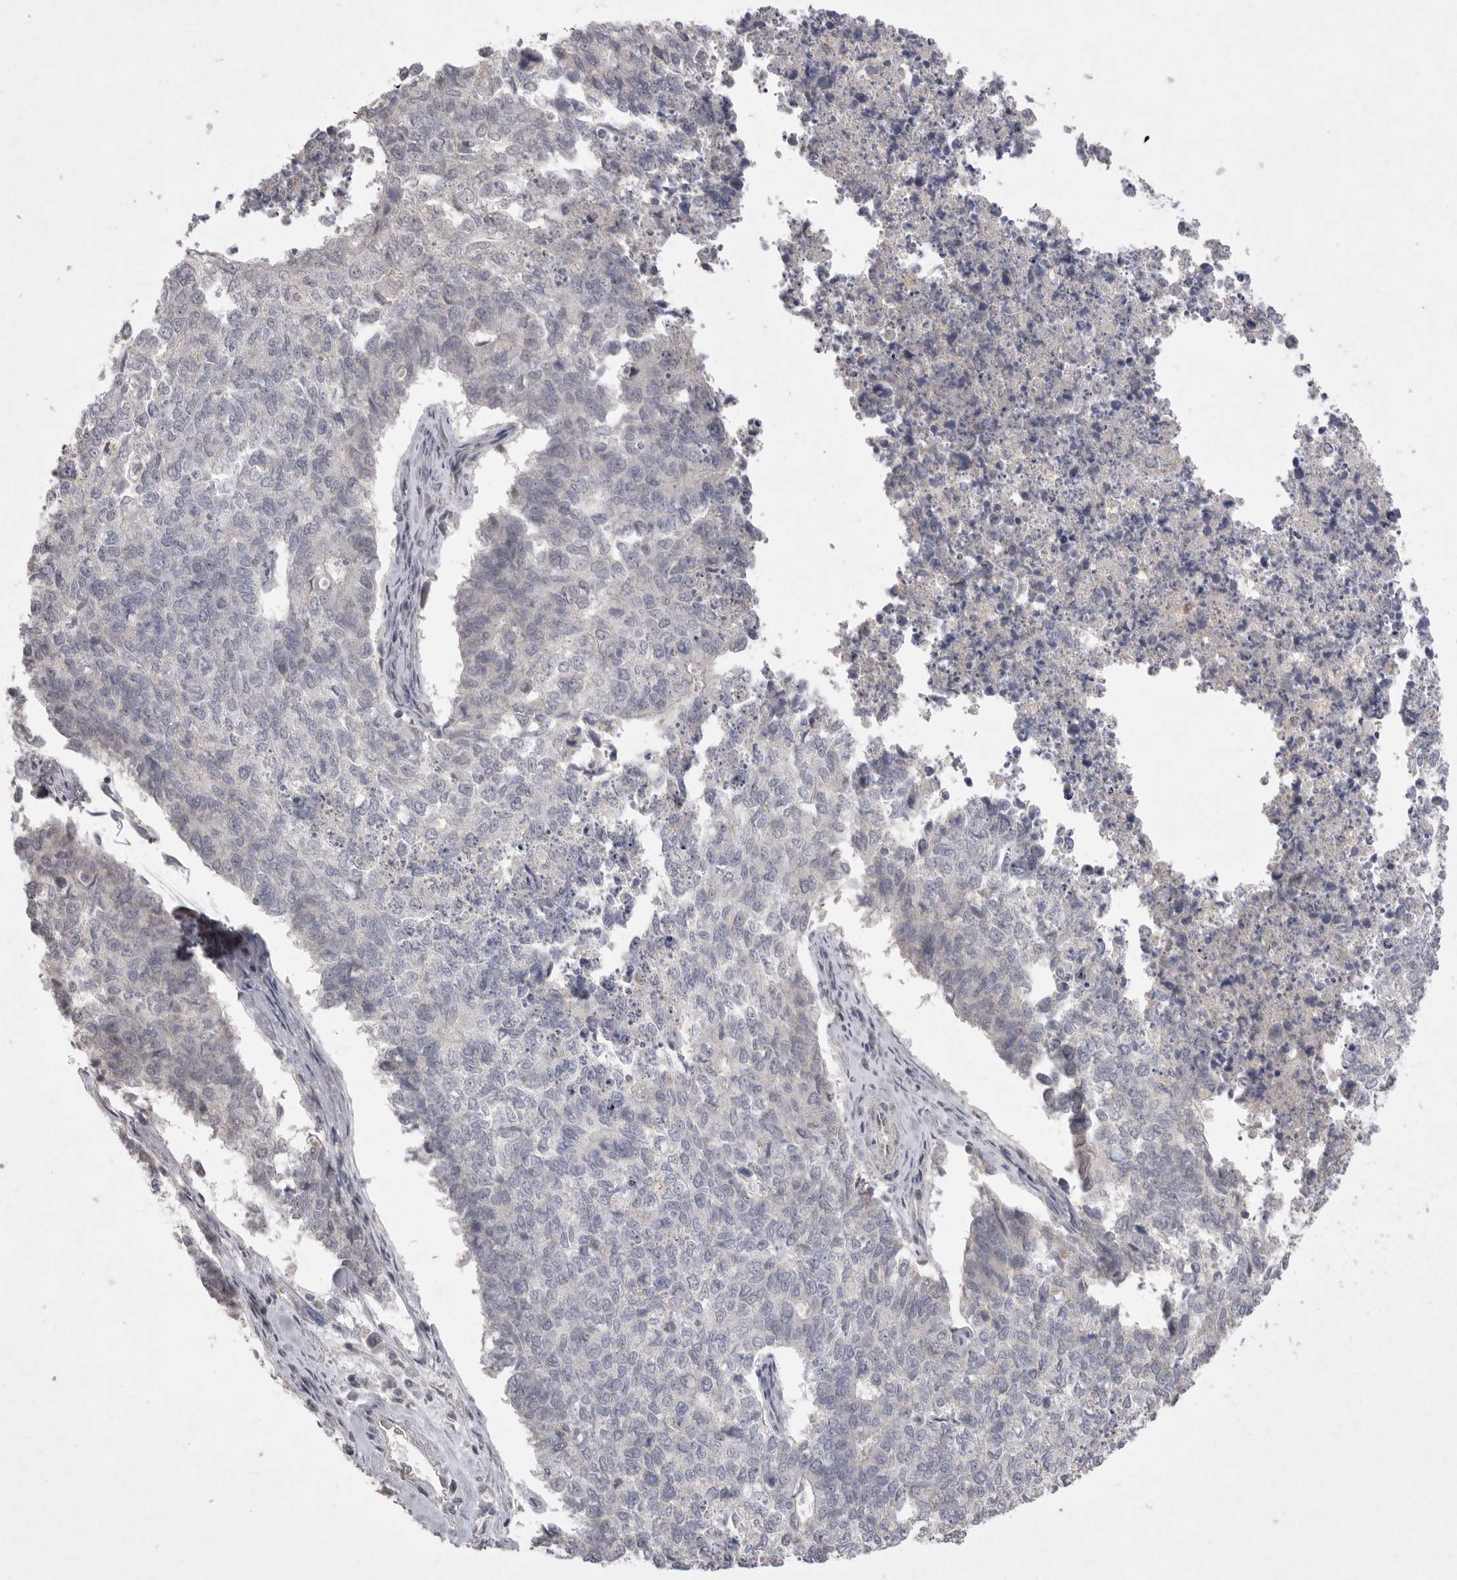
{"staining": {"intensity": "negative", "quantity": "none", "location": "none"}, "tissue": "cervical cancer", "cell_type": "Tumor cells", "image_type": "cancer", "snomed": [{"axis": "morphology", "description": "Squamous cell carcinoma, NOS"}, {"axis": "topography", "description": "Cervix"}], "caption": "Immunohistochemistry (IHC) micrograph of human cervical cancer stained for a protein (brown), which reveals no staining in tumor cells.", "gene": "VANGL2", "patient": {"sex": "female", "age": 63}}